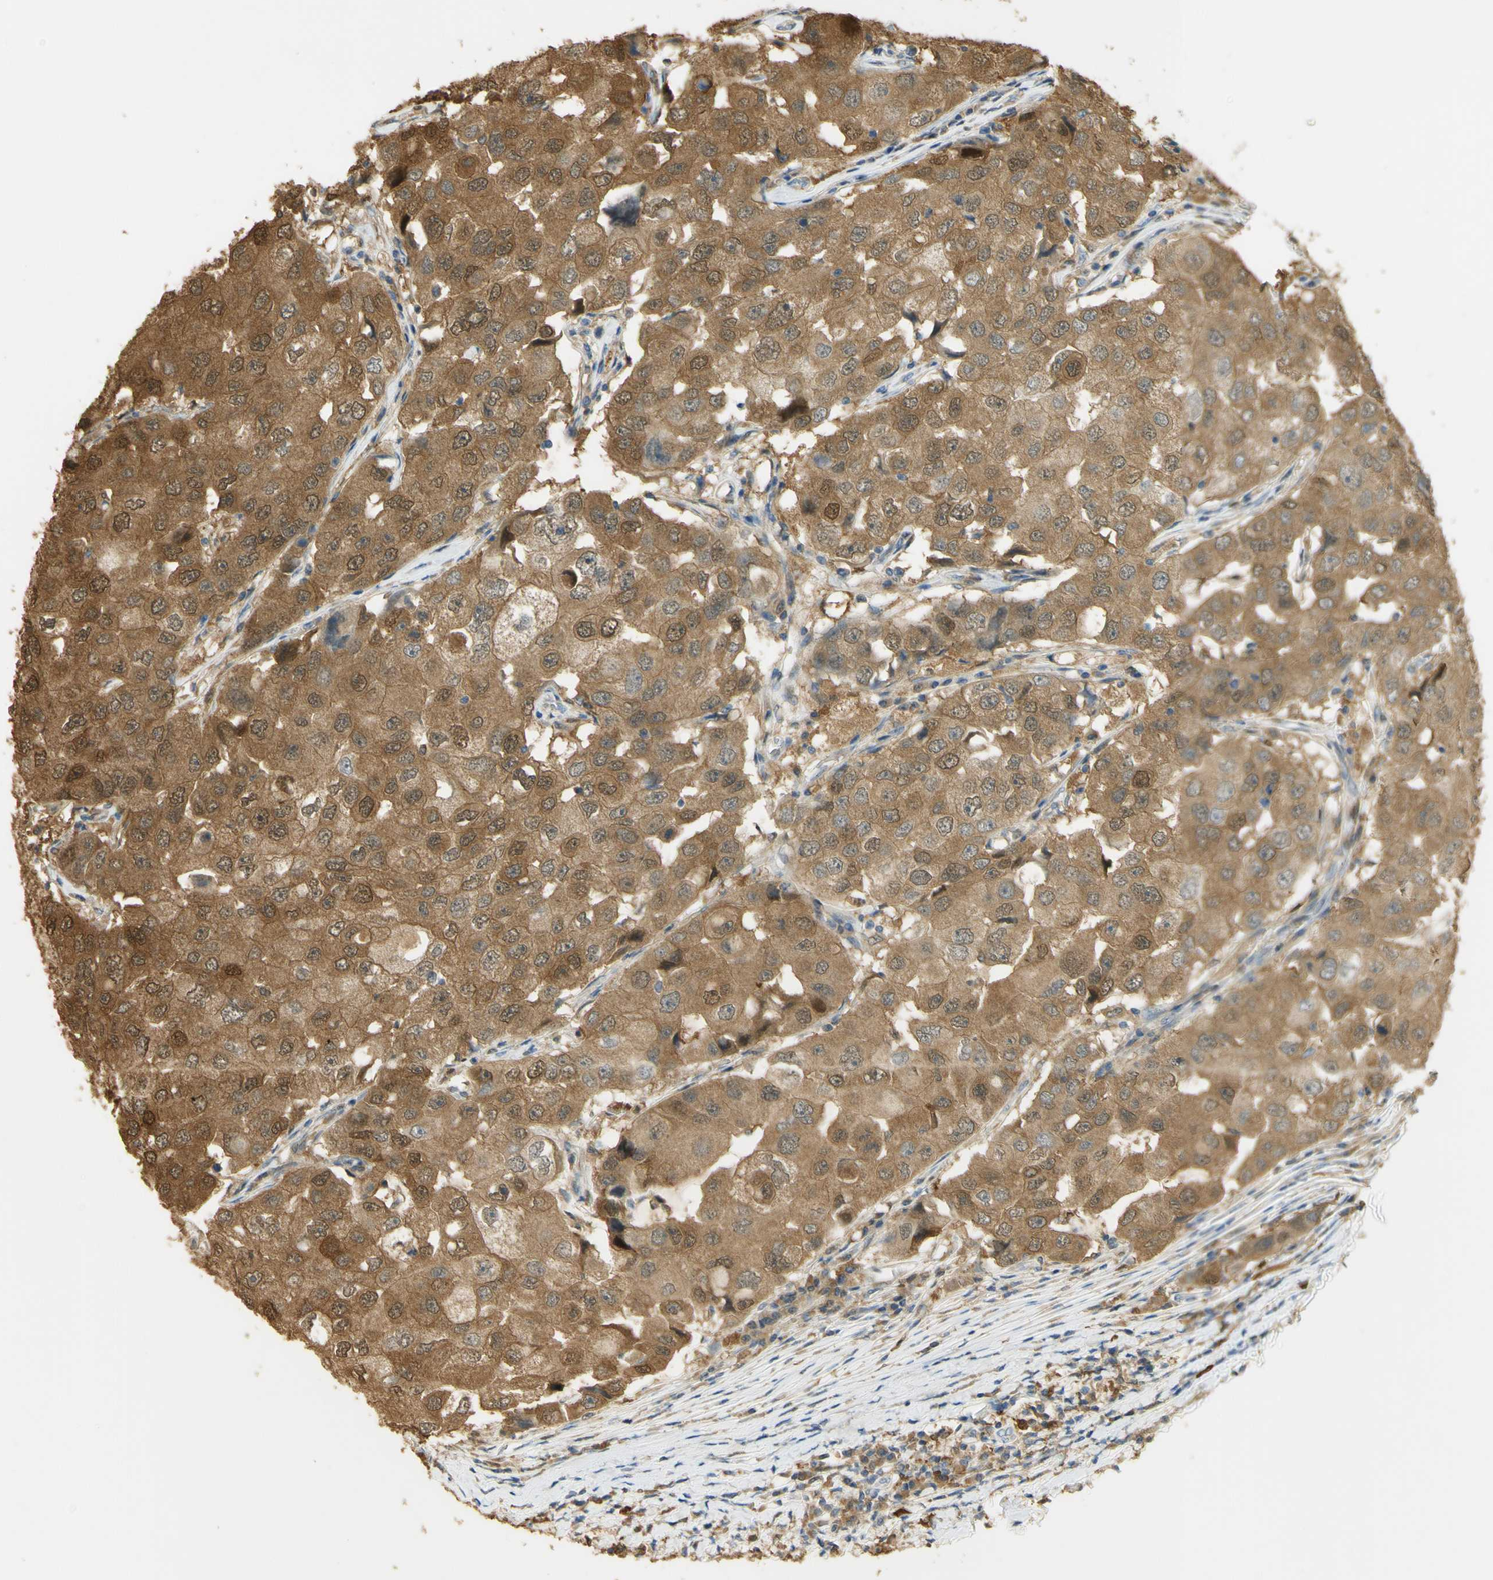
{"staining": {"intensity": "moderate", "quantity": ">75%", "location": "cytoplasmic/membranous,nuclear"}, "tissue": "breast cancer", "cell_type": "Tumor cells", "image_type": "cancer", "snomed": [{"axis": "morphology", "description": "Duct carcinoma"}, {"axis": "topography", "description": "Breast"}], "caption": "Immunohistochemical staining of human breast cancer shows medium levels of moderate cytoplasmic/membranous and nuclear protein staining in approximately >75% of tumor cells.", "gene": "PAK1", "patient": {"sex": "female", "age": 27}}